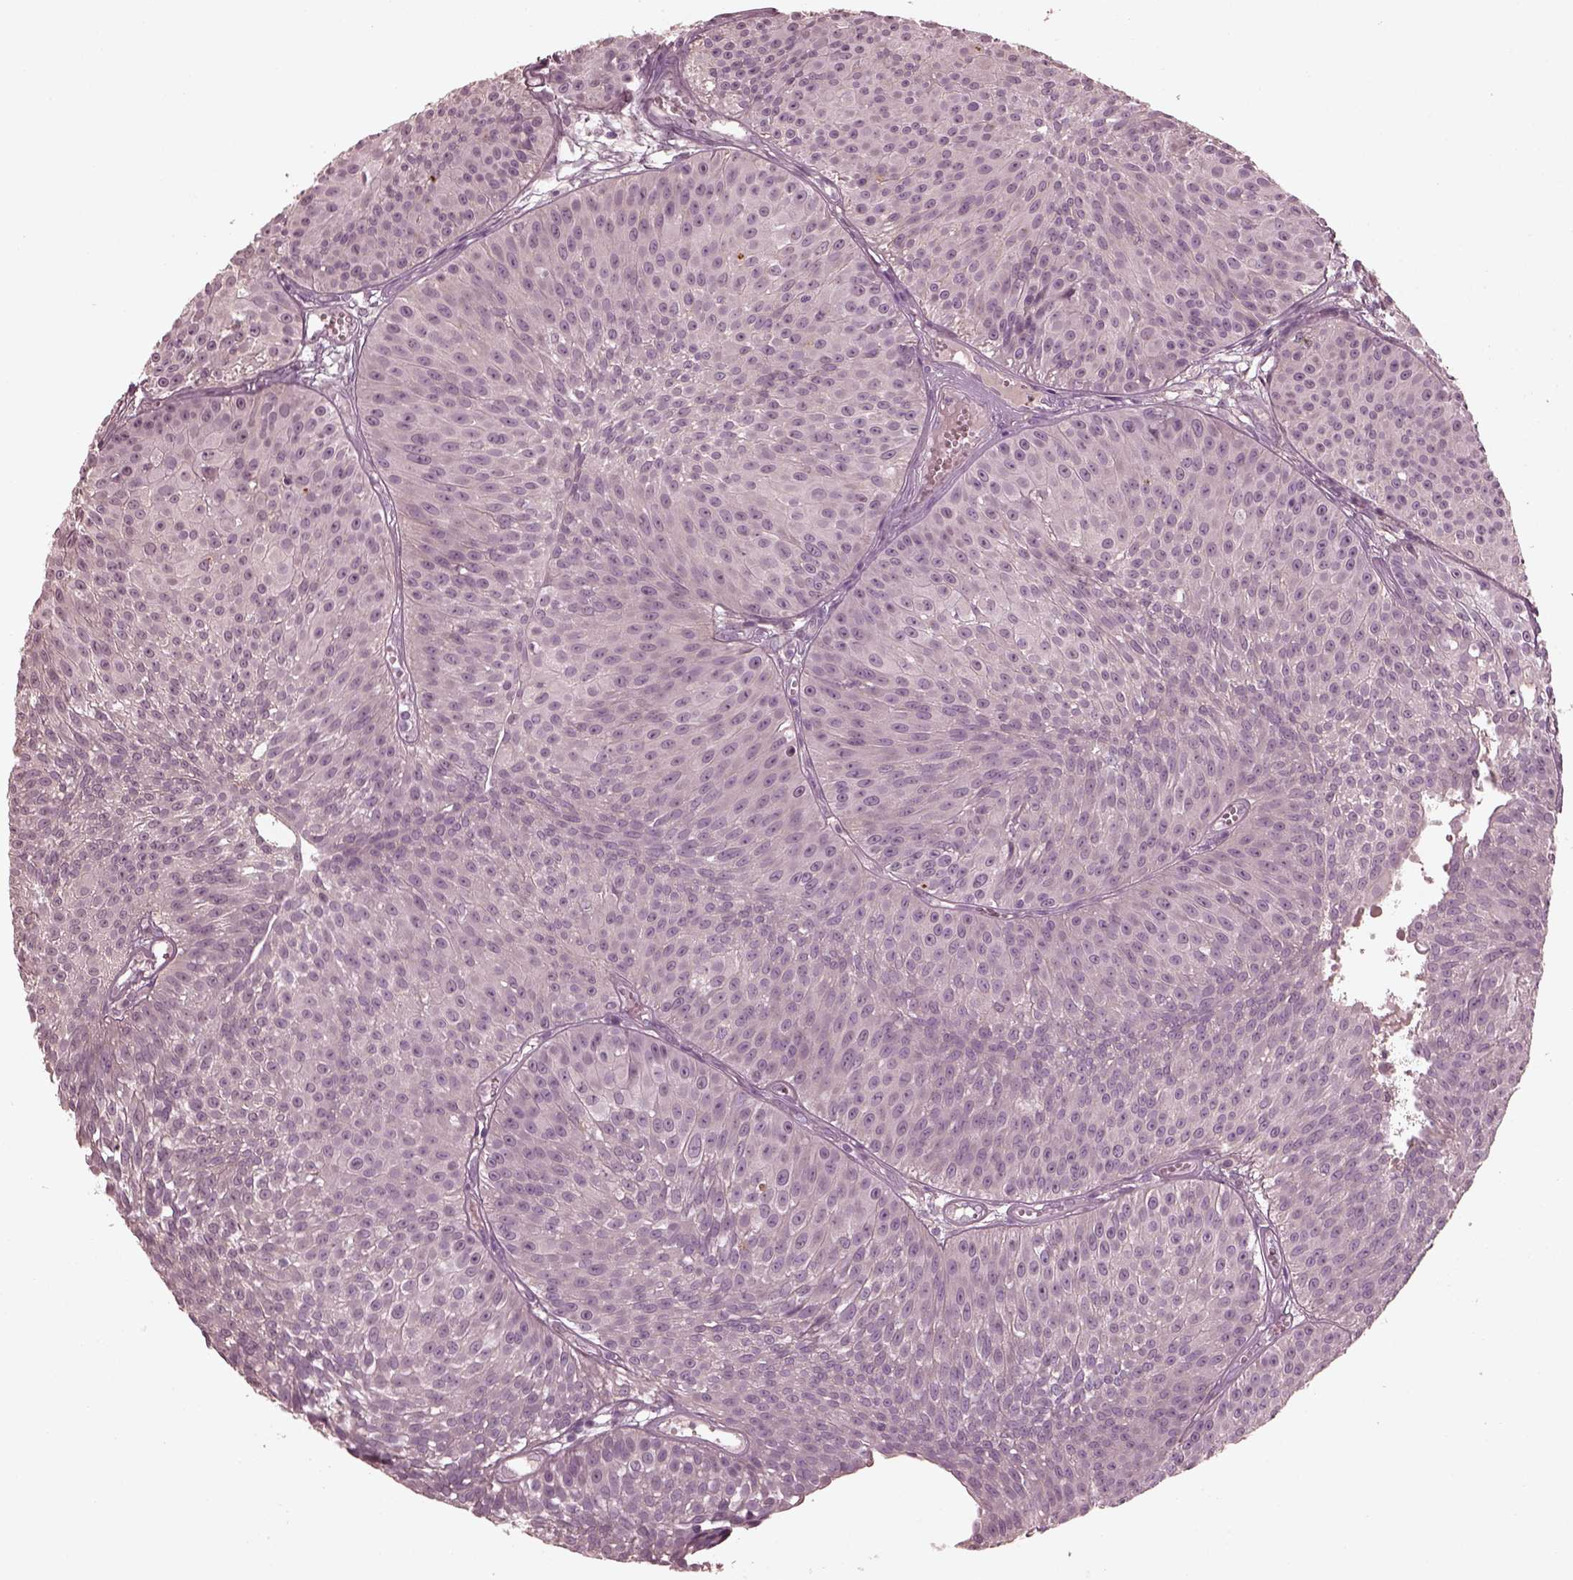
{"staining": {"intensity": "negative", "quantity": "none", "location": "none"}, "tissue": "urothelial cancer", "cell_type": "Tumor cells", "image_type": "cancer", "snomed": [{"axis": "morphology", "description": "Urothelial carcinoma, Low grade"}, {"axis": "topography", "description": "Urinary bladder"}], "caption": "DAB (3,3'-diaminobenzidine) immunohistochemical staining of human urothelial cancer reveals no significant positivity in tumor cells.", "gene": "VWA5B1", "patient": {"sex": "male", "age": 63}}